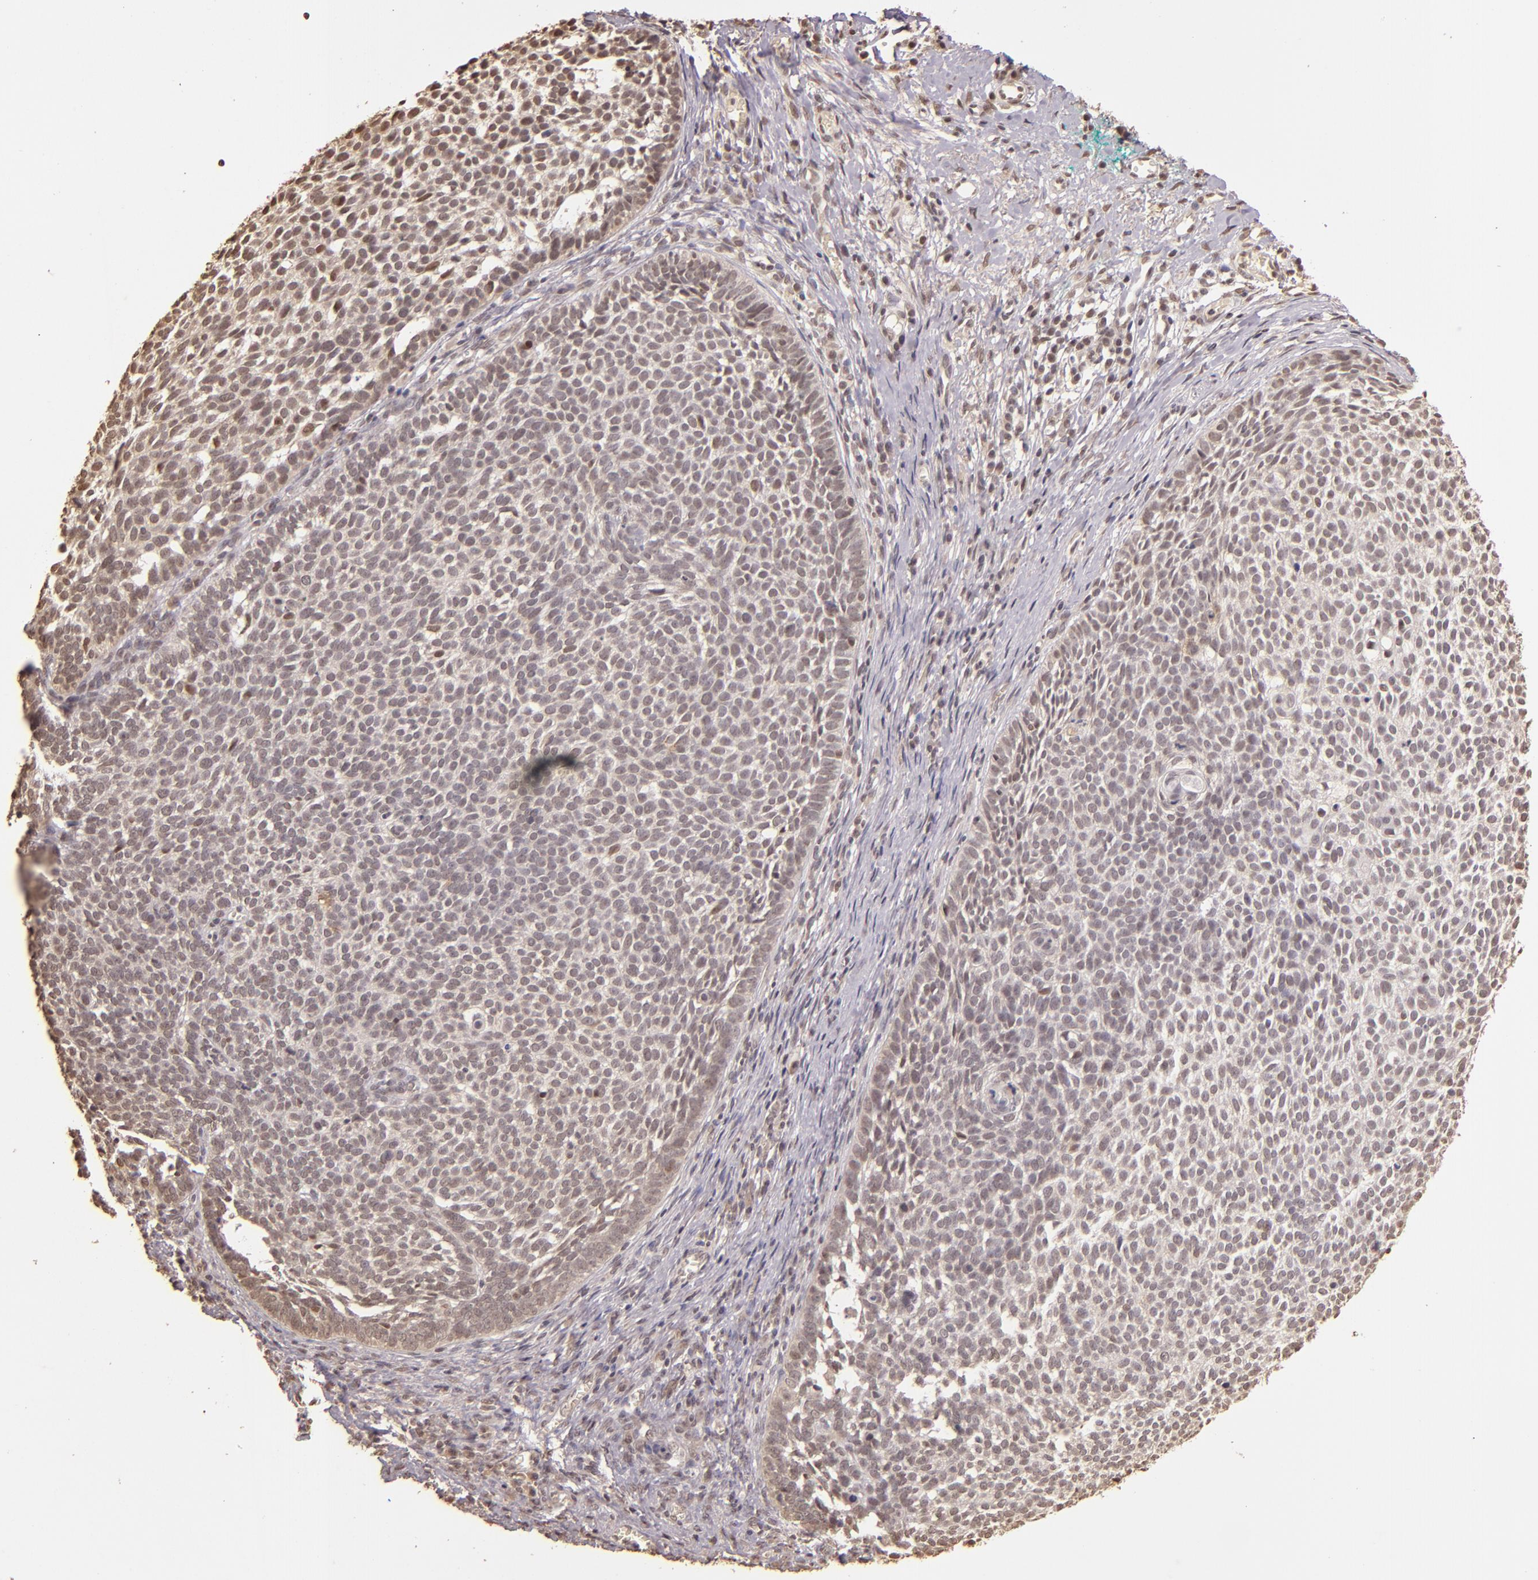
{"staining": {"intensity": "negative", "quantity": "none", "location": "none"}, "tissue": "skin cancer", "cell_type": "Tumor cells", "image_type": "cancer", "snomed": [{"axis": "morphology", "description": "Basal cell carcinoma"}, {"axis": "topography", "description": "Skin"}], "caption": "IHC histopathology image of human skin cancer (basal cell carcinoma) stained for a protein (brown), which reveals no positivity in tumor cells.", "gene": "CUL1", "patient": {"sex": "male", "age": 63}}